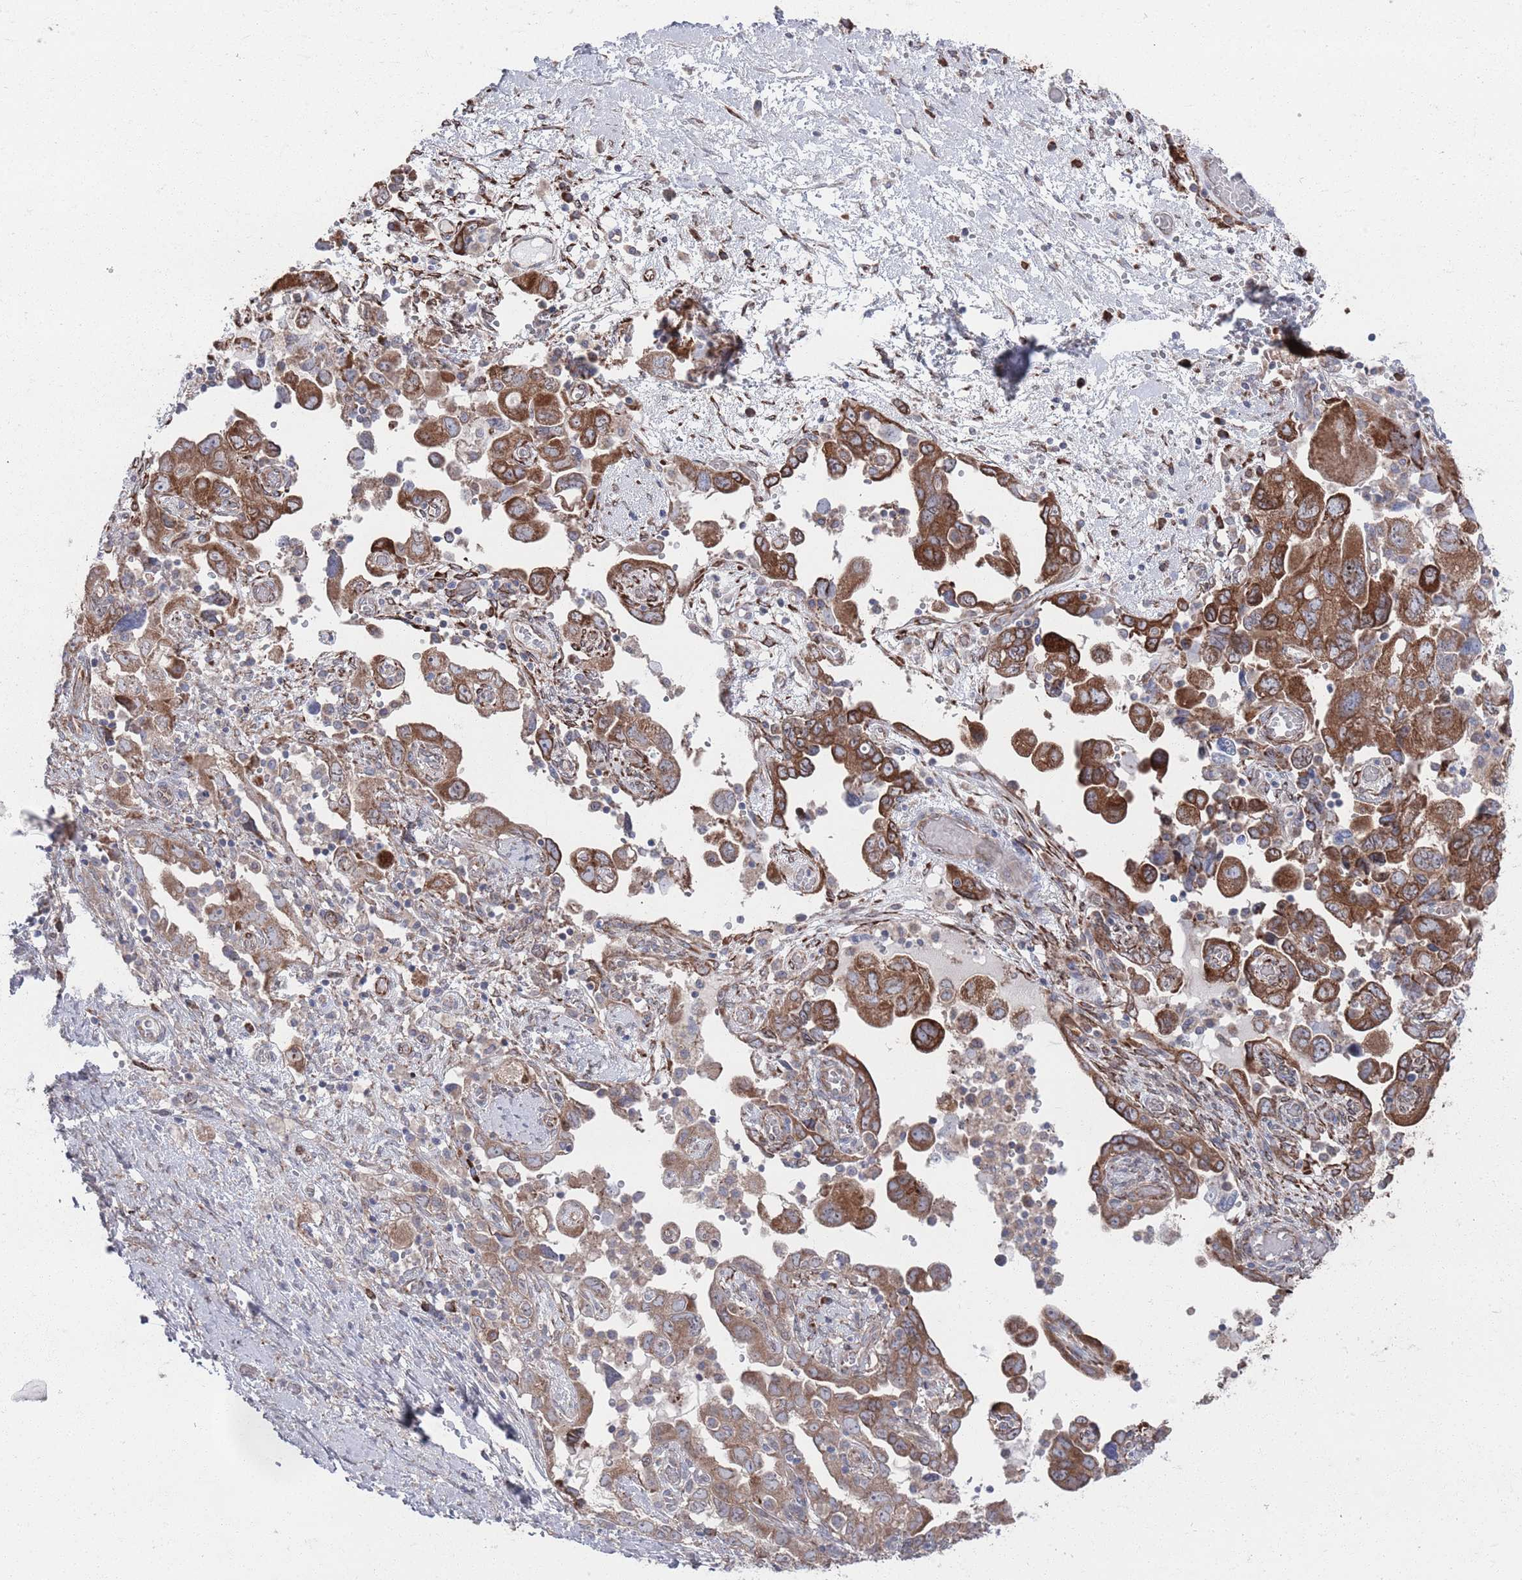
{"staining": {"intensity": "strong", "quantity": "25%-75%", "location": "cytoplasmic/membranous"}, "tissue": "ovarian cancer", "cell_type": "Tumor cells", "image_type": "cancer", "snomed": [{"axis": "morphology", "description": "Carcinoma, NOS"}, {"axis": "morphology", "description": "Cystadenocarcinoma, serous, NOS"}, {"axis": "topography", "description": "Ovary"}], "caption": "Human ovarian cancer (serous cystadenocarcinoma) stained with a brown dye demonstrates strong cytoplasmic/membranous positive expression in approximately 25%-75% of tumor cells.", "gene": "CCDC106", "patient": {"sex": "female", "age": 69}}